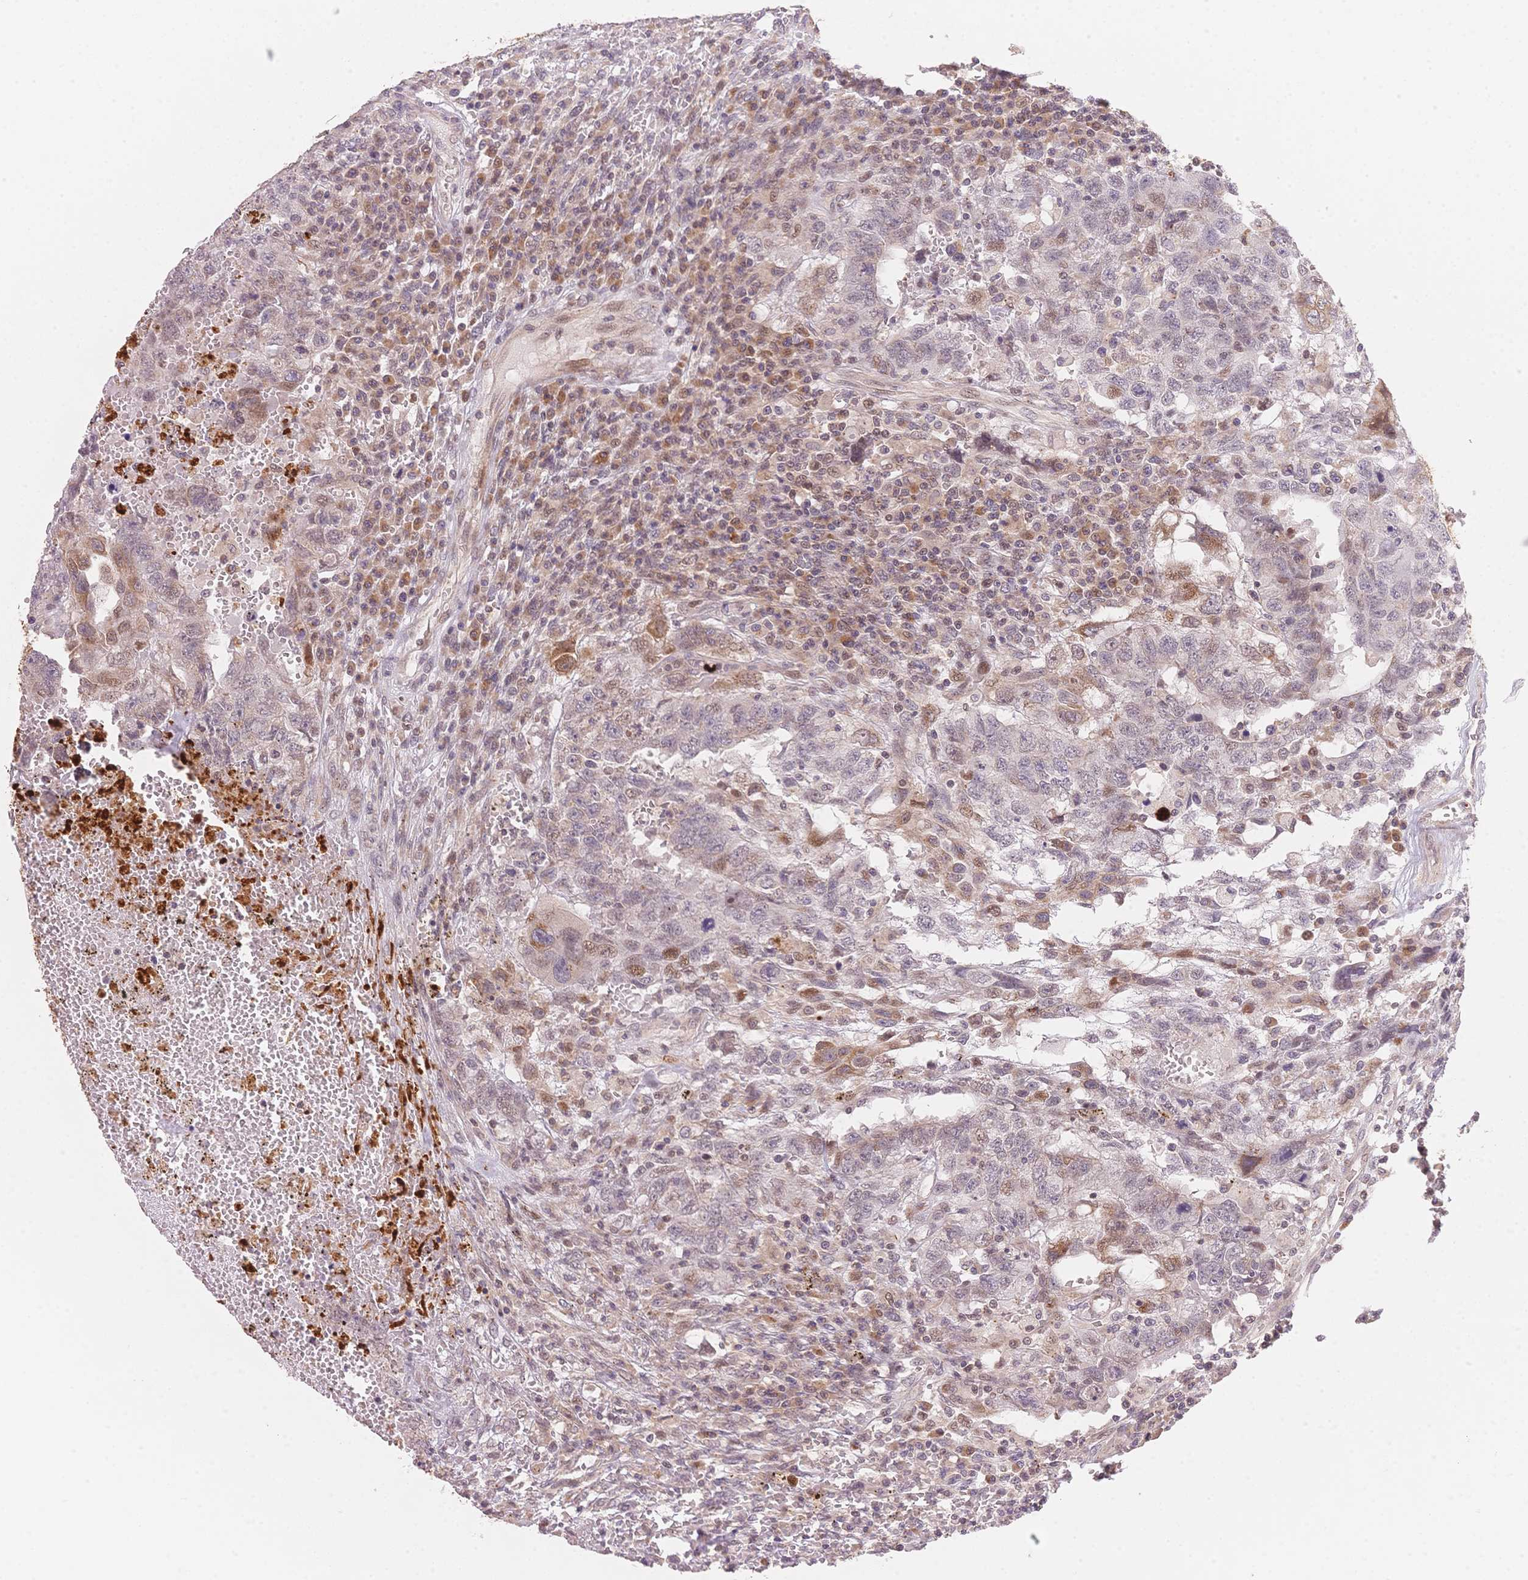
{"staining": {"intensity": "moderate", "quantity": "<25%", "location": "cytoplasmic/membranous,nuclear"}, "tissue": "testis cancer", "cell_type": "Tumor cells", "image_type": "cancer", "snomed": [{"axis": "morphology", "description": "Carcinoma, Embryonal, NOS"}, {"axis": "topography", "description": "Testis"}], "caption": "Immunohistochemical staining of human embryonal carcinoma (testis) demonstrates moderate cytoplasmic/membranous and nuclear protein positivity in approximately <25% of tumor cells. The staining was performed using DAB, with brown indicating positive protein expression. Nuclei are stained blue with hematoxylin.", "gene": "STK39", "patient": {"sex": "male", "age": 26}}